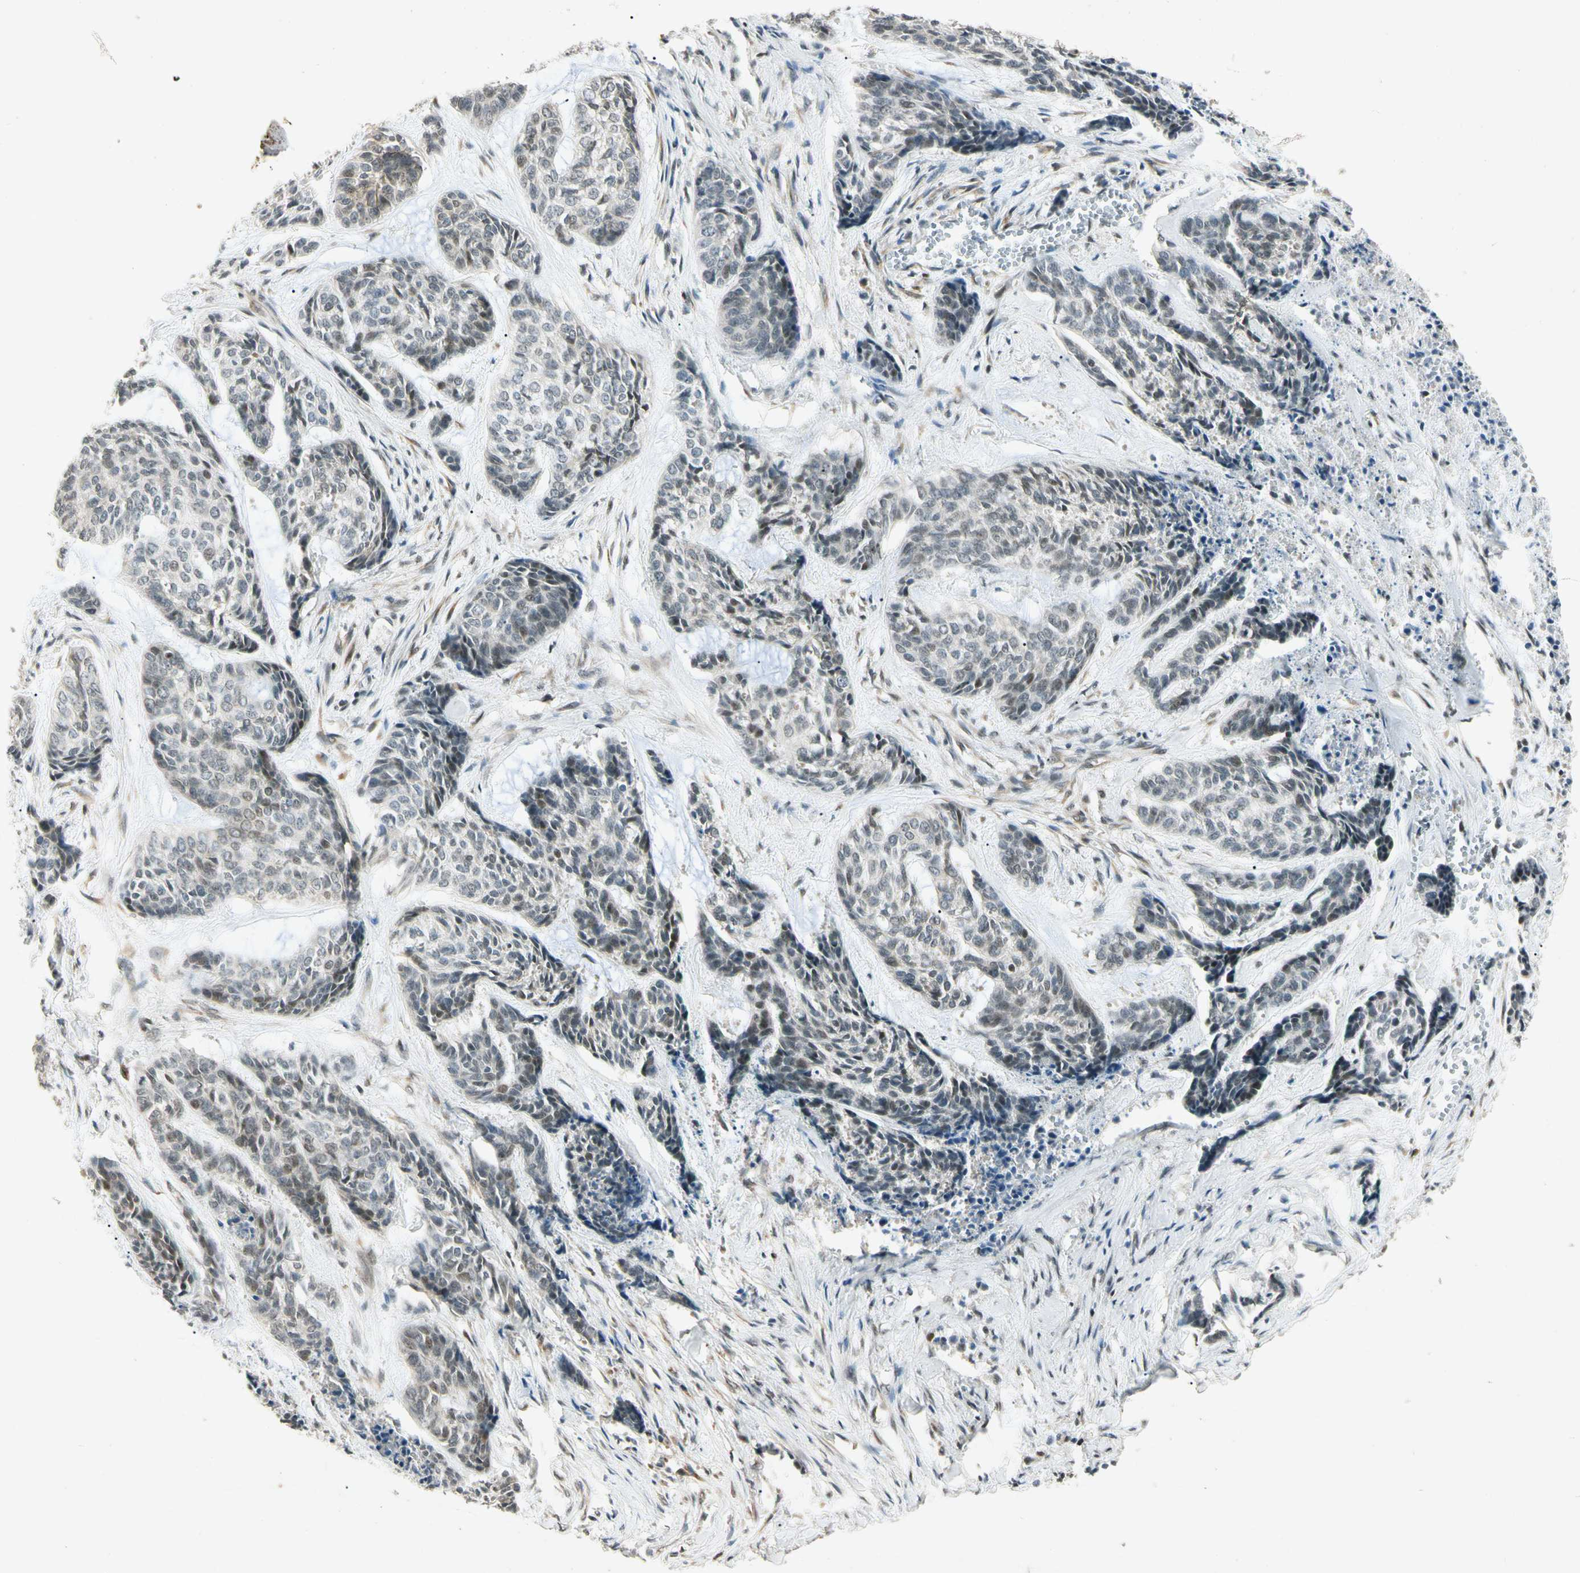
{"staining": {"intensity": "weak", "quantity": "<25%", "location": "cytoplasmic/membranous,nuclear"}, "tissue": "skin cancer", "cell_type": "Tumor cells", "image_type": "cancer", "snomed": [{"axis": "morphology", "description": "Basal cell carcinoma"}, {"axis": "topography", "description": "Skin"}], "caption": "Immunohistochemical staining of human skin cancer (basal cell carcinoma) demonstrates no significant expression in tumor cells.", "gene": "ZBTB4", "patient": {"sex": "female", "age": 64}}